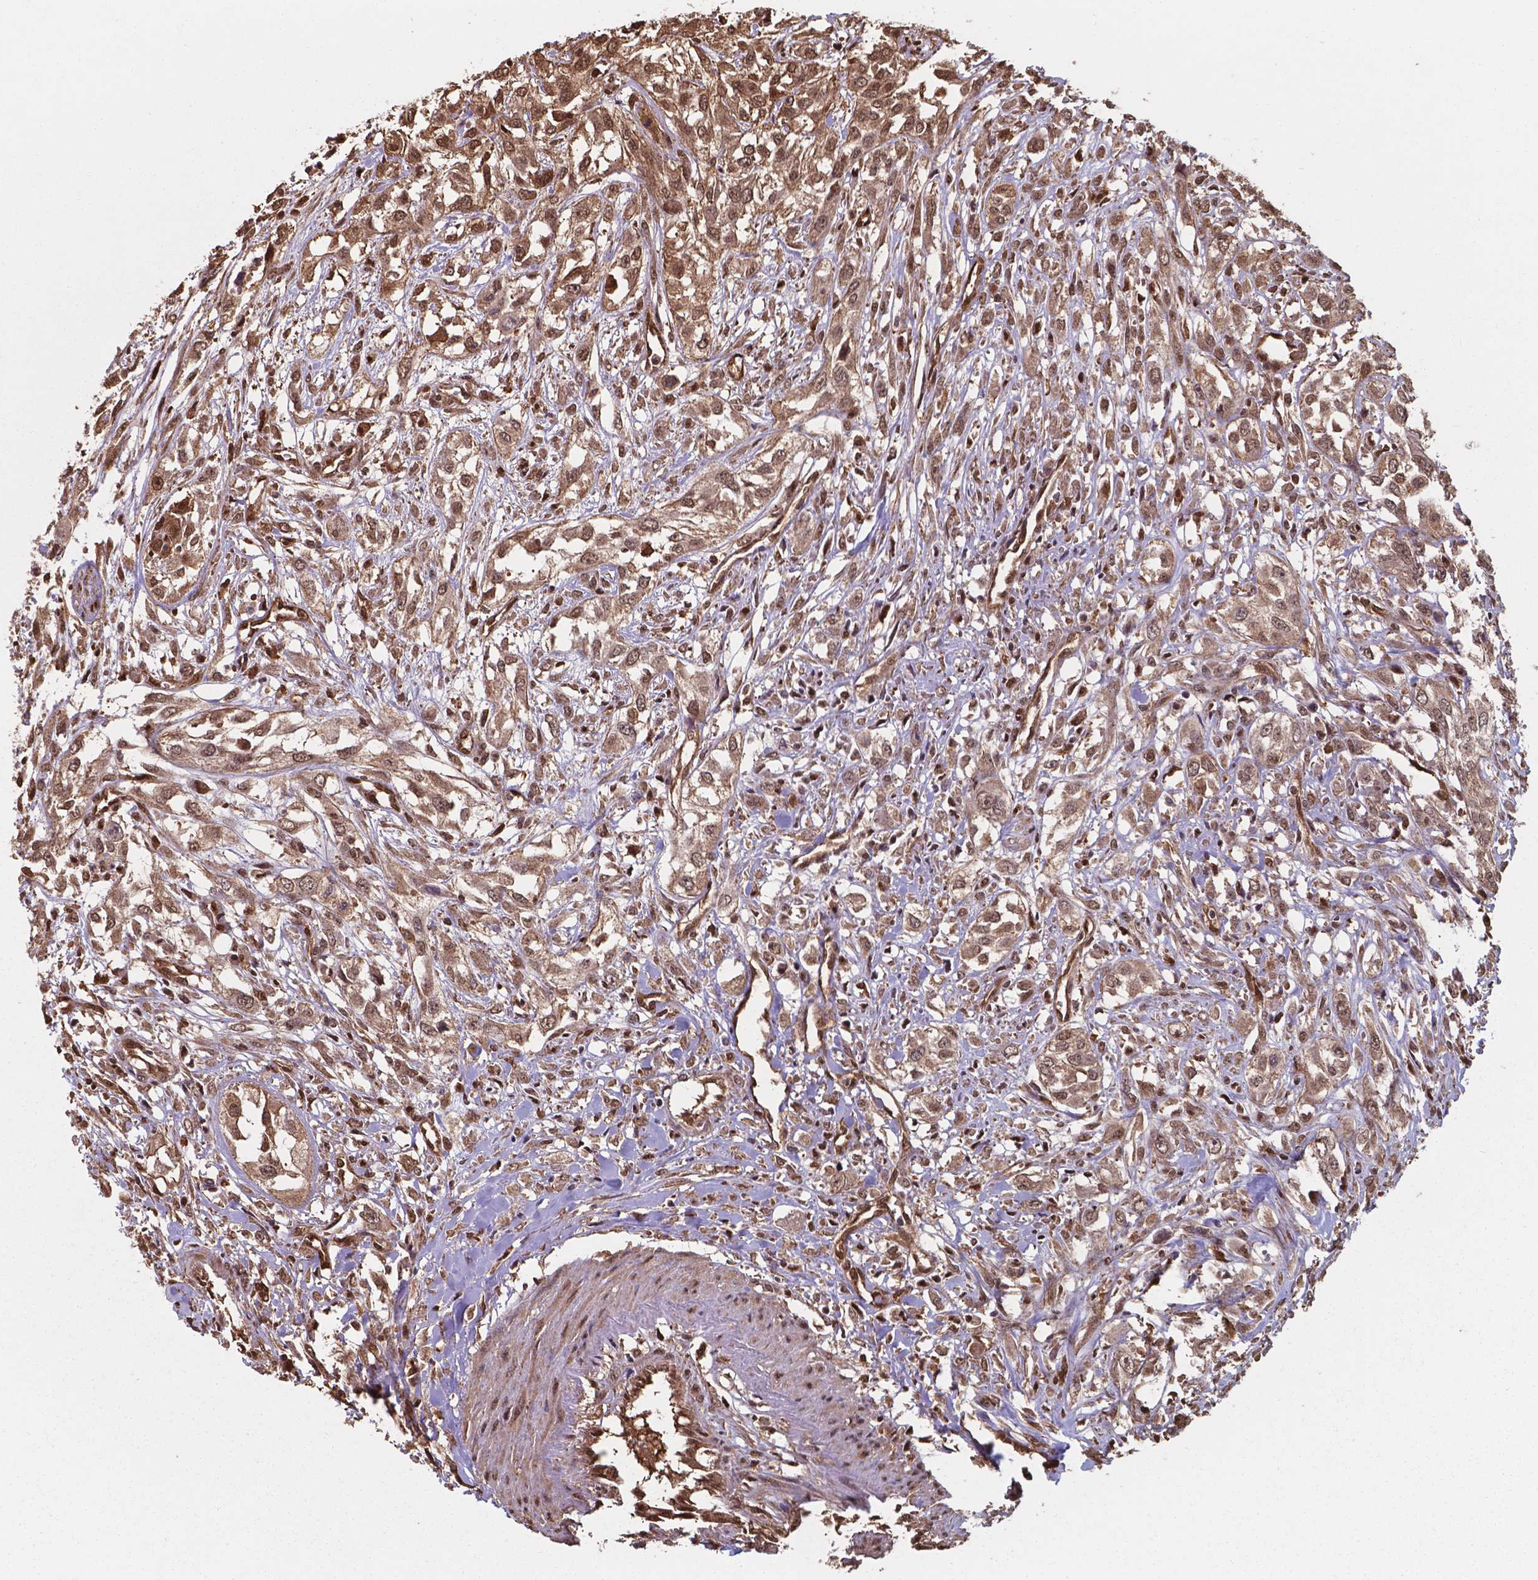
{"staining": {"intensity": "moderate", "quantity": ">75%", "location": "cytoplasmic/membranous,nuclear"}, "tissue": "urothelial cancer", "cell_type": "Tumor cells", "image_type": "cancer", "snomed": [{"axis": "morphology", "description": "Urothelial carcinoma, High grade"}, {"axis": "topography", "description": "Urinary bladder"}], "caption": "Urothelial cancer tissue demonstrates moderate cytoplasmic/membranous and nuclear positivity in about >75% of tumor cells", "gene": "CHP2", "patient": {"sex": "male", "age": 67}}